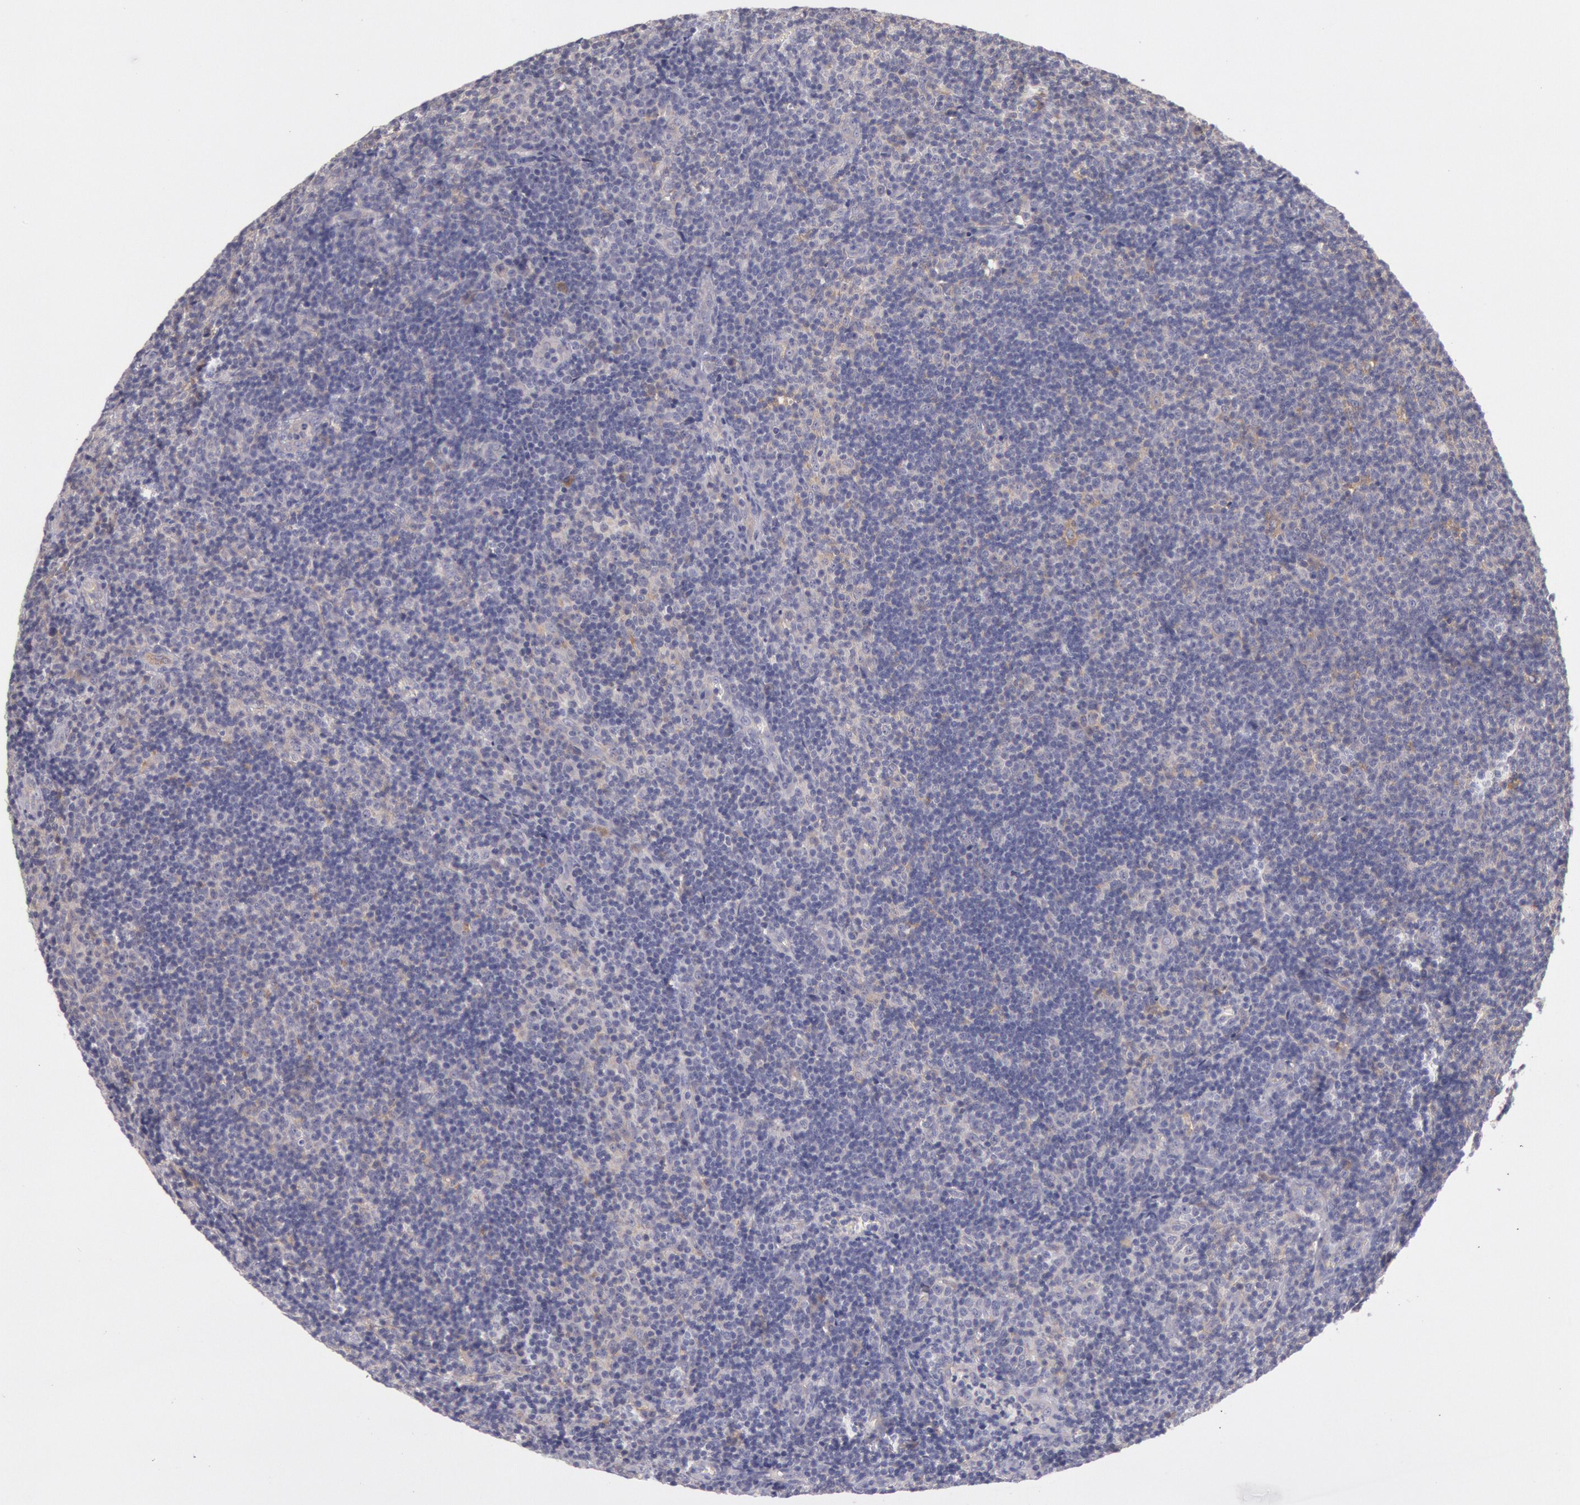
{"staining": {"intensity": "negative", "quantity": "none", "location": "none"}, "tissue": "lymphoma", "cell_type": "Tumor cells", "image_type": "cancer", "snomed": [{"axis": "morphology", "description": "Malignant lymphoma, non-Hodgkin's type, Low grade"}, {"axis": "topography", "description": "Lymph node"}], "caption": "The photomicrograph exhibits no significant staining in tumor cells of low-grade malignant lymphoma, non-Hodgkin's type.", "gene": "MYO5A", "patient": {"sex": "male", "age": 49}}